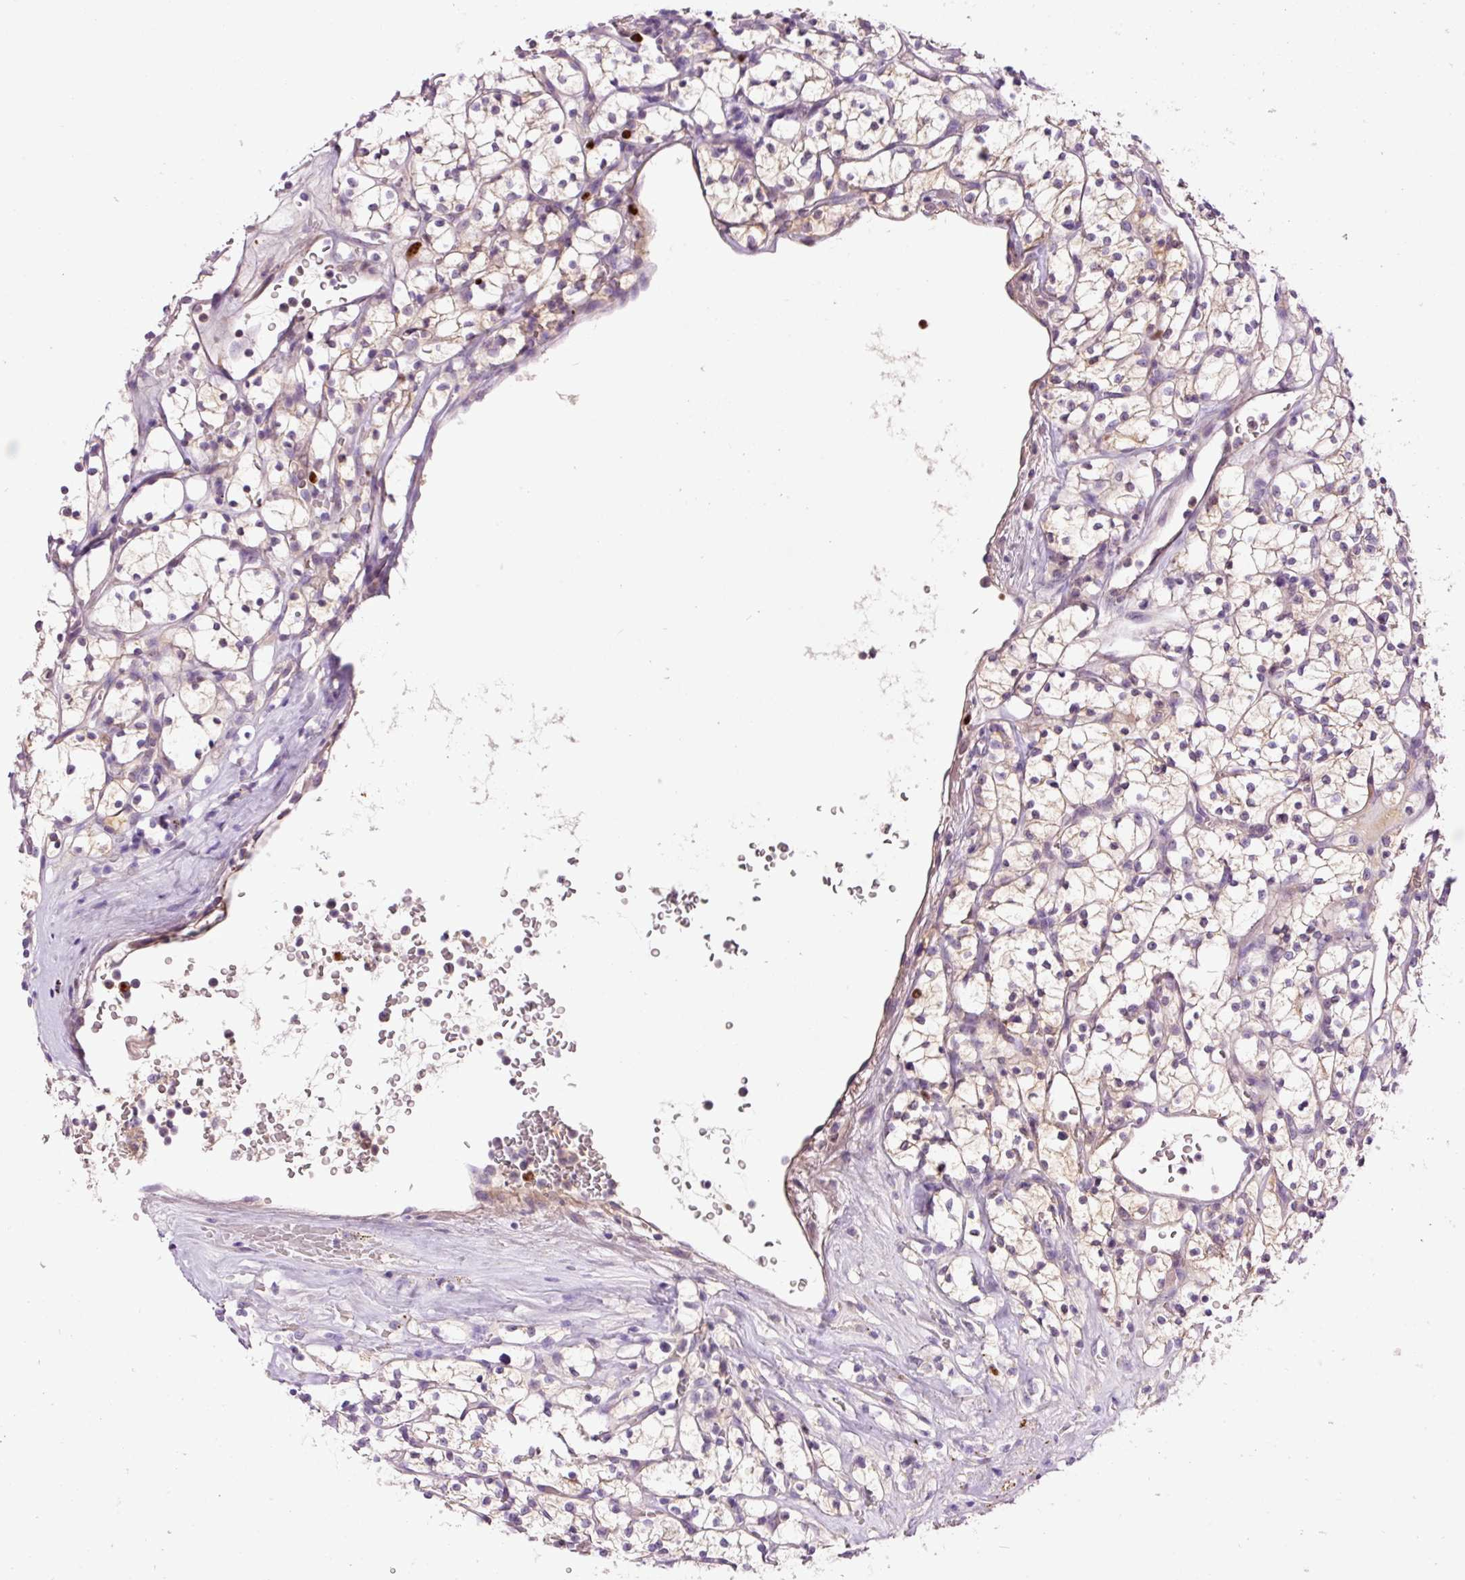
{"staining": {"intensity": "weak", "quantity": "25%-75%", "location": "cytoplasmic/membranous"}, "tissue": "renal cancer", "cell_type": "Tumor cells", "image_type": "cancer", "snomed": [{"axis": "morphology", "description": "Adenocarcinoma, NOS"}, {"axis": "topography", "description": "Kidney"}], "caption": "Immunohistochemical staining of renal cancer (adenocarcinoma) shows low levels of weak cytoplasmic/membranous positivity in about 25%-75% of tumor cells.", "gene": "DPPA4", "patient": {"sex": "female", "age": 64}}